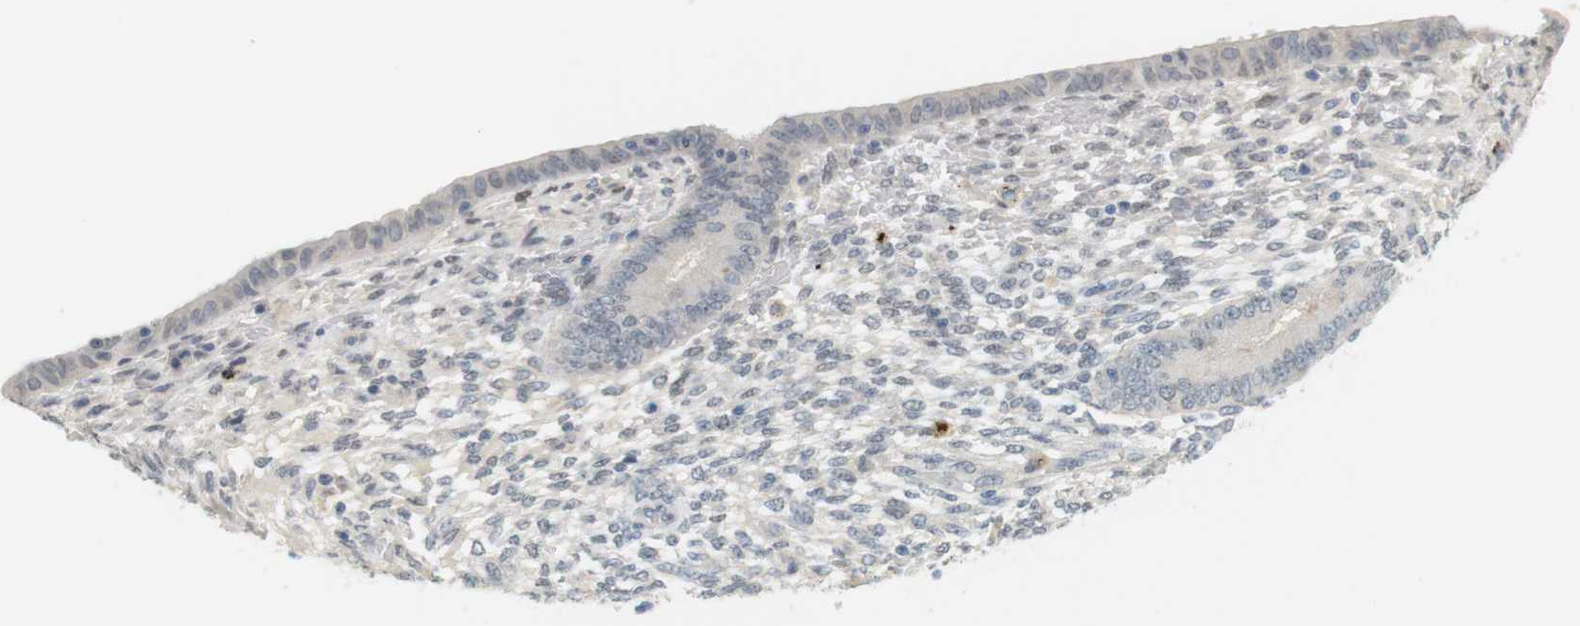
{"staining": {"intensity": "negative", "quantity": "none", "location": "none"}, "tissue": "endometrium", "cell_type": "Cells in endometrial stroma", "image_type": "normal", "snomed": [{"axis": "morphology", "description": "Normal tissue, NOS"}, {"axis": "topography", "description": "Endometrium"}], "caption": "Immunohistochemistry (IHC) histopathology image of normal endometrium: endometrium stained with DAB (3,3'-diaminobenzidine) exhibits no significant protein expression in cells in endometrial stroma.", "gene": "CREB3L2", "patient": {"sex": "female", "age": 42}}